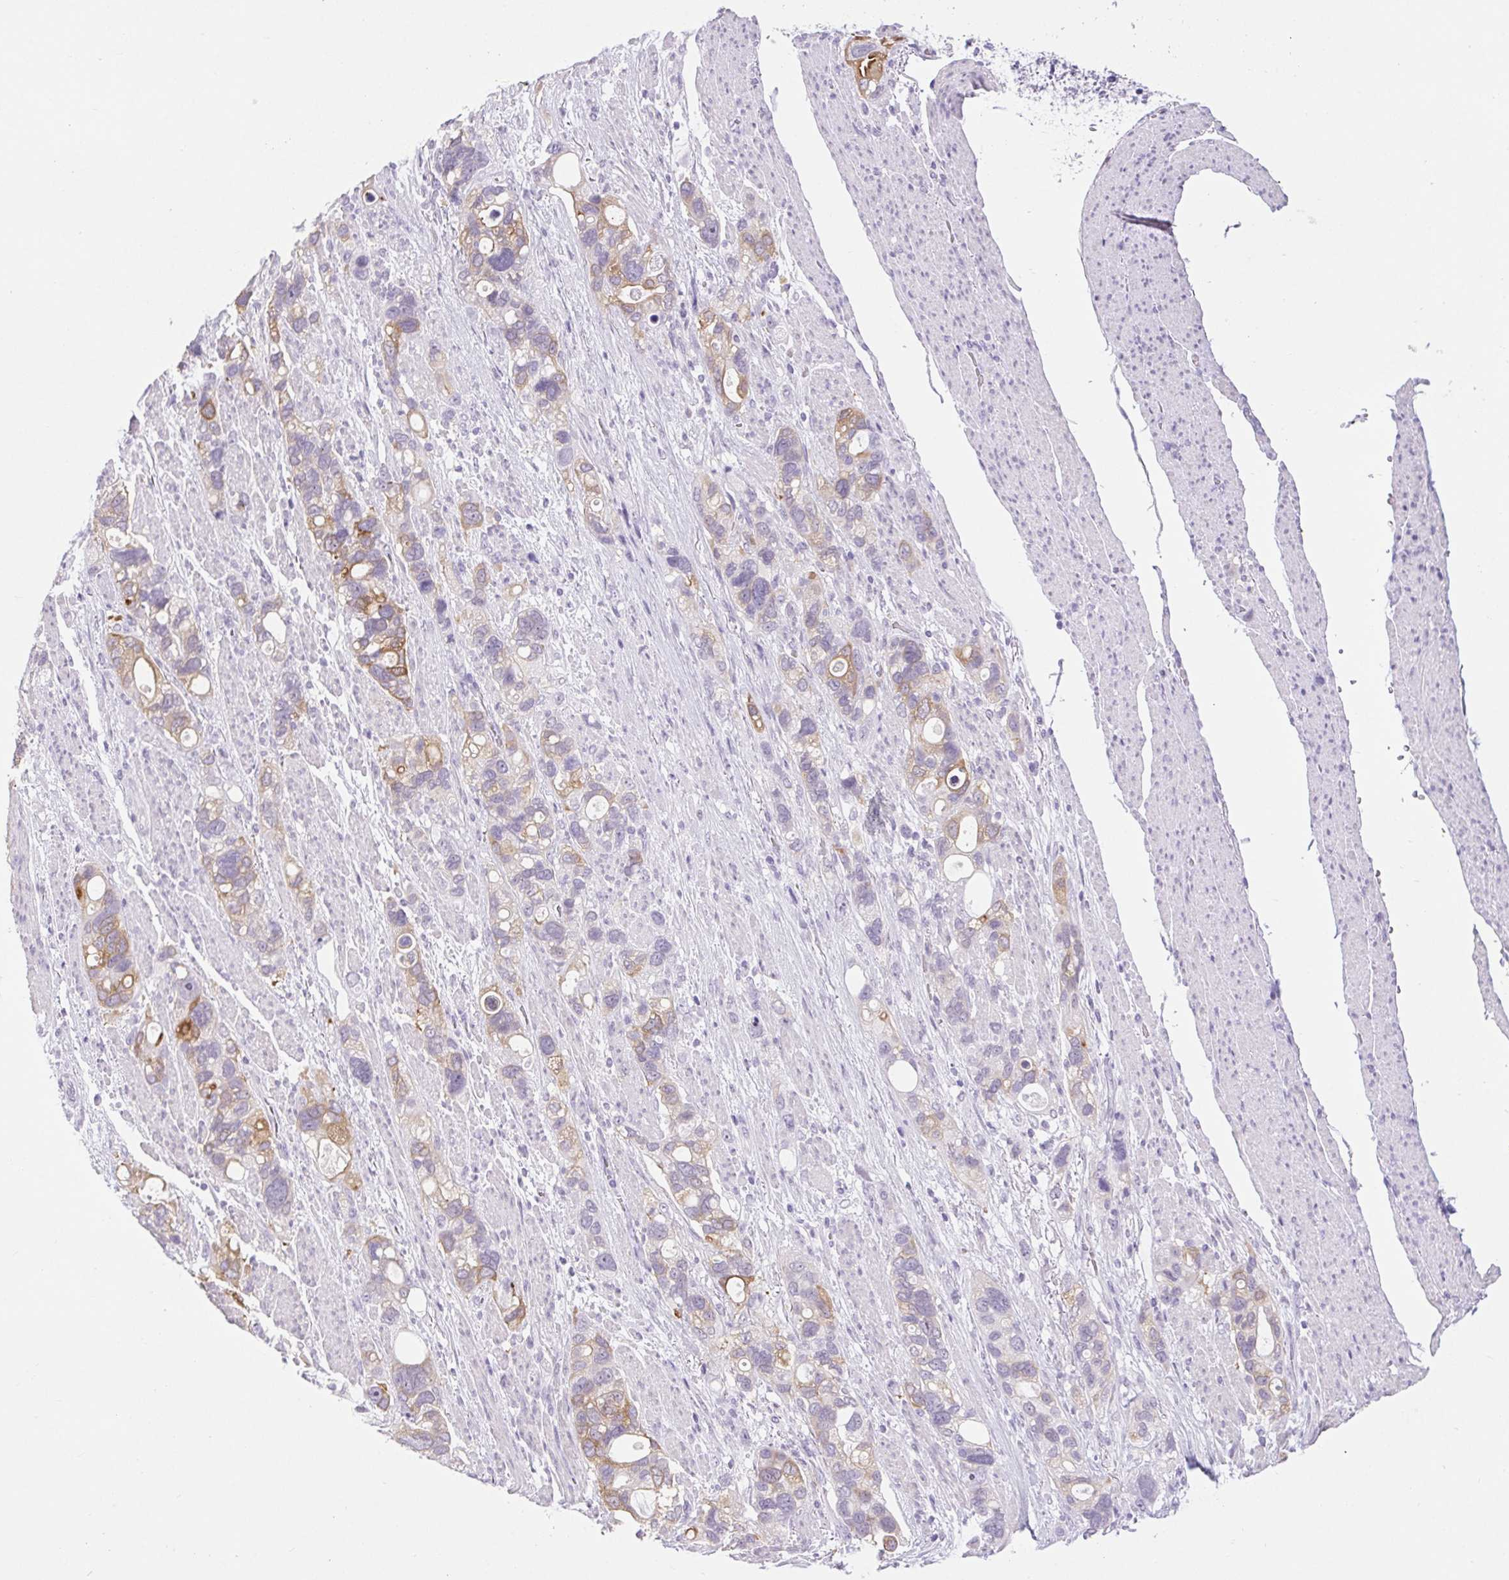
{"staining": {"intensity": "moderate", "quantity": "<25%", "location": "cytoplasmic/membranous"}, "tissue": "stomach cancer", "cell_type": "Tumor cells", "image_type": "cancer", "snomed": [{"axis": "morphology", "description": "Adenocarcinoma, NOS"}, {"axis": "topography", "description": "Stomach, upper"}], "caption": "Stomach cancer (adenocarcinoma) tissue shows moderate cytoplasmic/membranous positivity in about <25% of tumor cells The staining was performed using DAB (3,3'-diaminobenzidine), with brown indicating positive protein expression. Nuclei are stained blue with hematoxylin.", "gene": "BCAS1", "patient": {"sex": "female", "age": 81}}